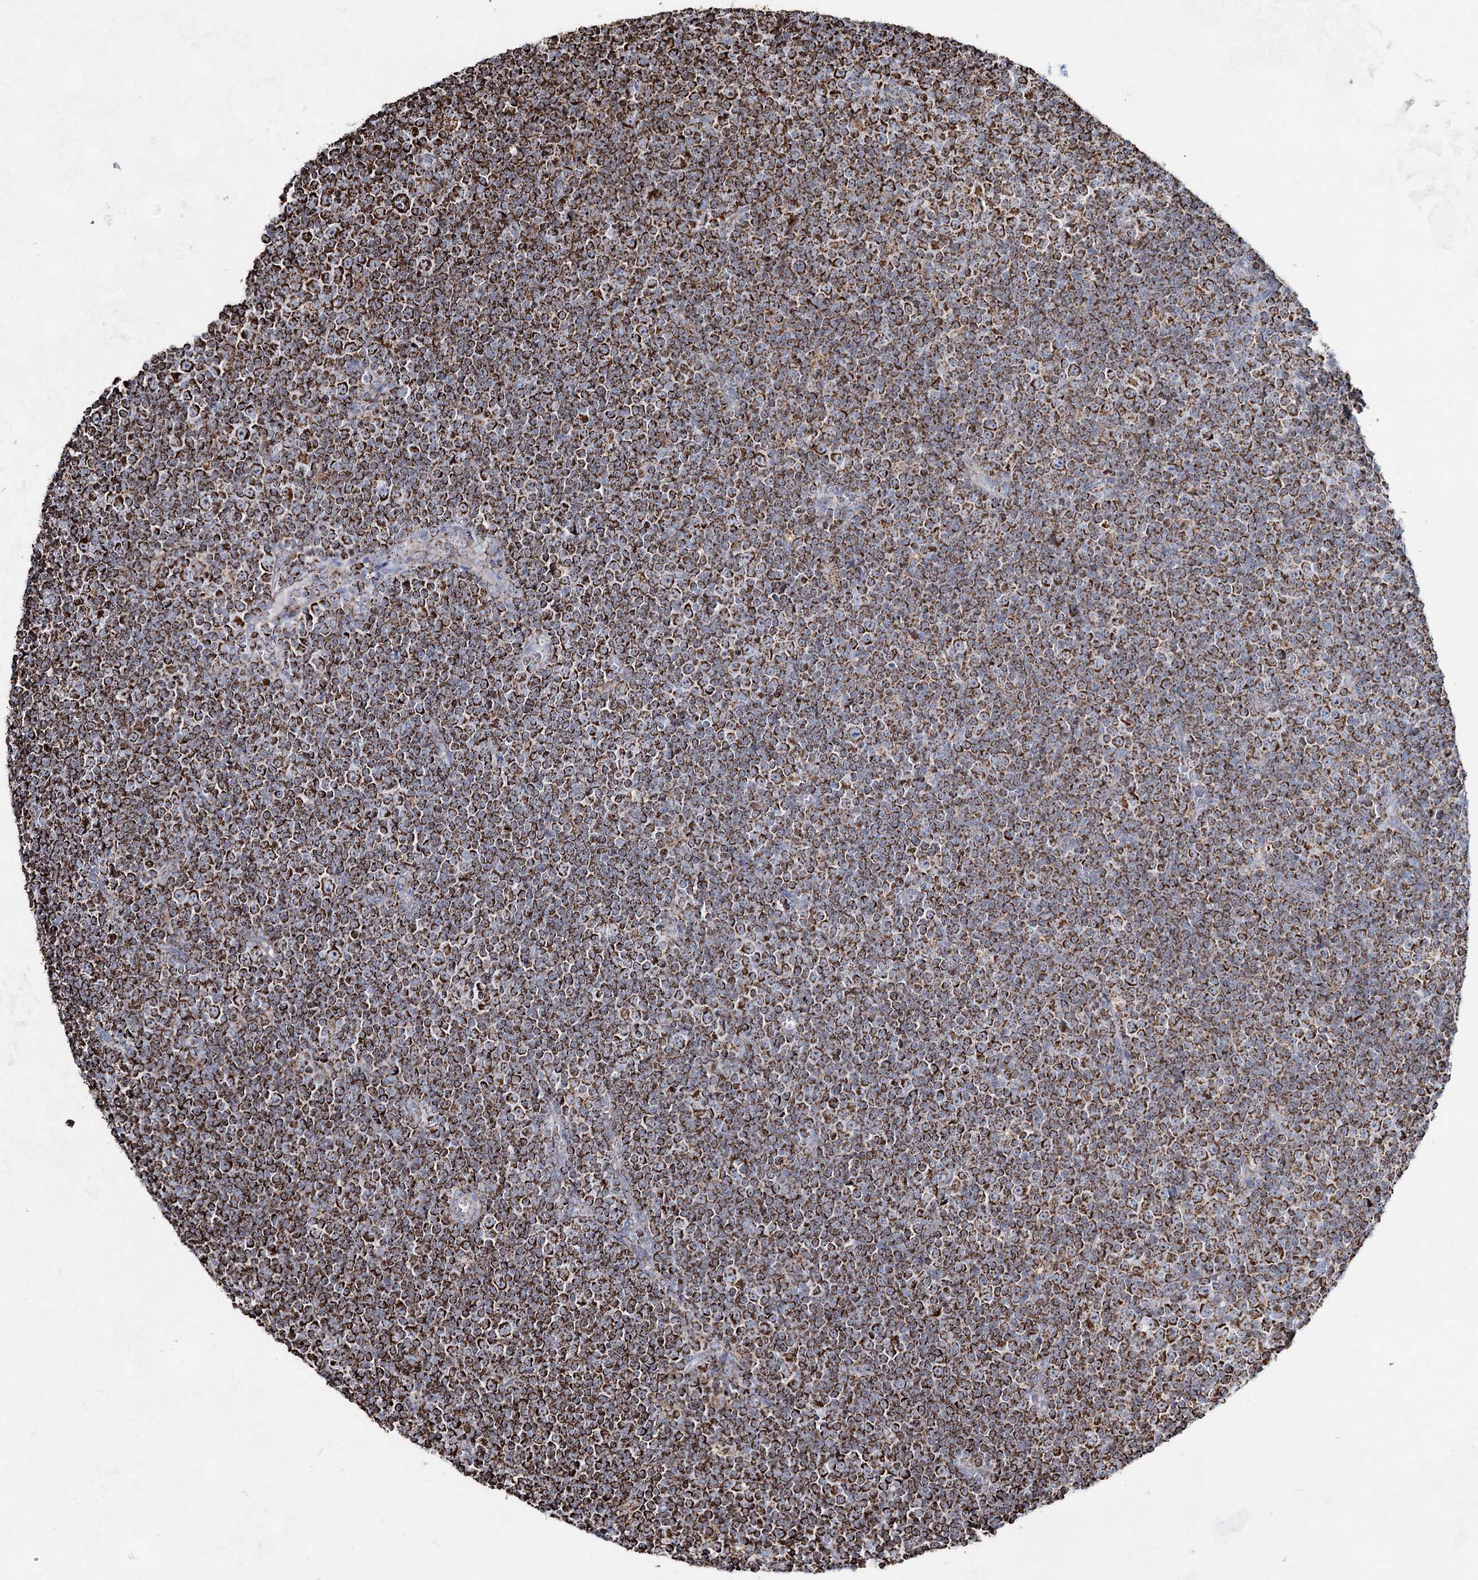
{"staining": {"intensity": "strong", "quantity": ">75%", "location": "cytoplasmic/membranous"}, "tissue": "lymphoma", "cell_type": "Tumor cells", "image_type": "cancer", "snomed": [{"axis": "morphology", "description": "Malignant lymphoma, non-Hodgkin's type, Low grade"}, {"axis": "topography", "description": "Lymph node"}], "caption": "Protein staining reveals strong cytoplasmic/membranous positivity in about >75% of tumor cells in low-grade malignant lymphoma, non-Hodgkin's type.", "gene": "CWF19L1", "patient": {"sex": "female", "age": 67}}